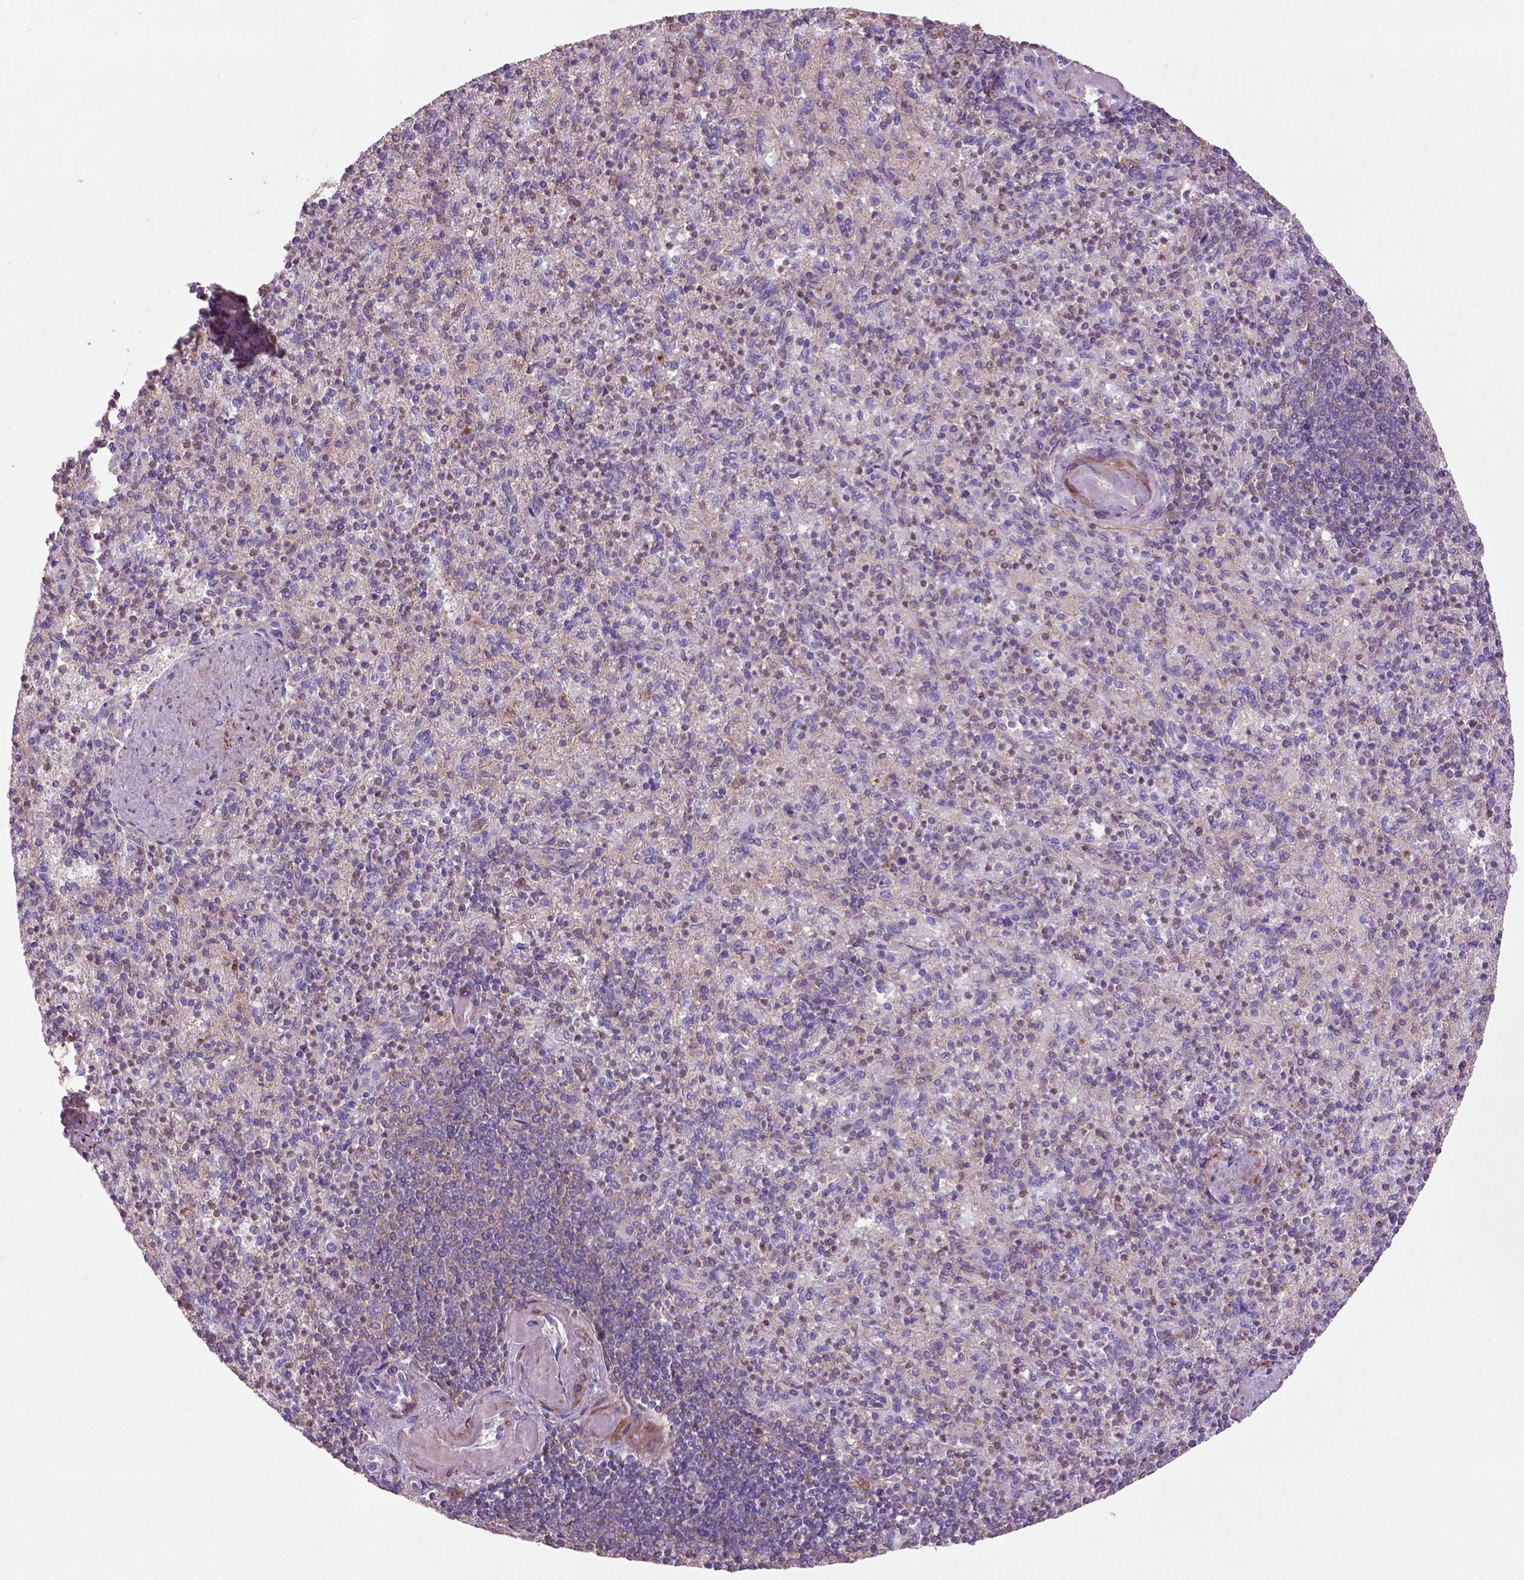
{"staining": {"intensity": "weak", "quantity": "<25%", "location": "cytoplasmic/membranous"}, "tissue": "spleen", "cell_type": "Cells in red pulp", "image_type": "normal", "snomed": [{"axis": "morphology", "description": "Normal tissue, NOS"}, {"axis": "topography", "description": "Spleen"}], "caption": "There is no significant staining in cells in red pulp of spleen. (DAB immunohistochemistry (IHC) with hematoxylin counter stain).", "gene": "BMP4", "patient": {"sex": "female", "age": 74}}